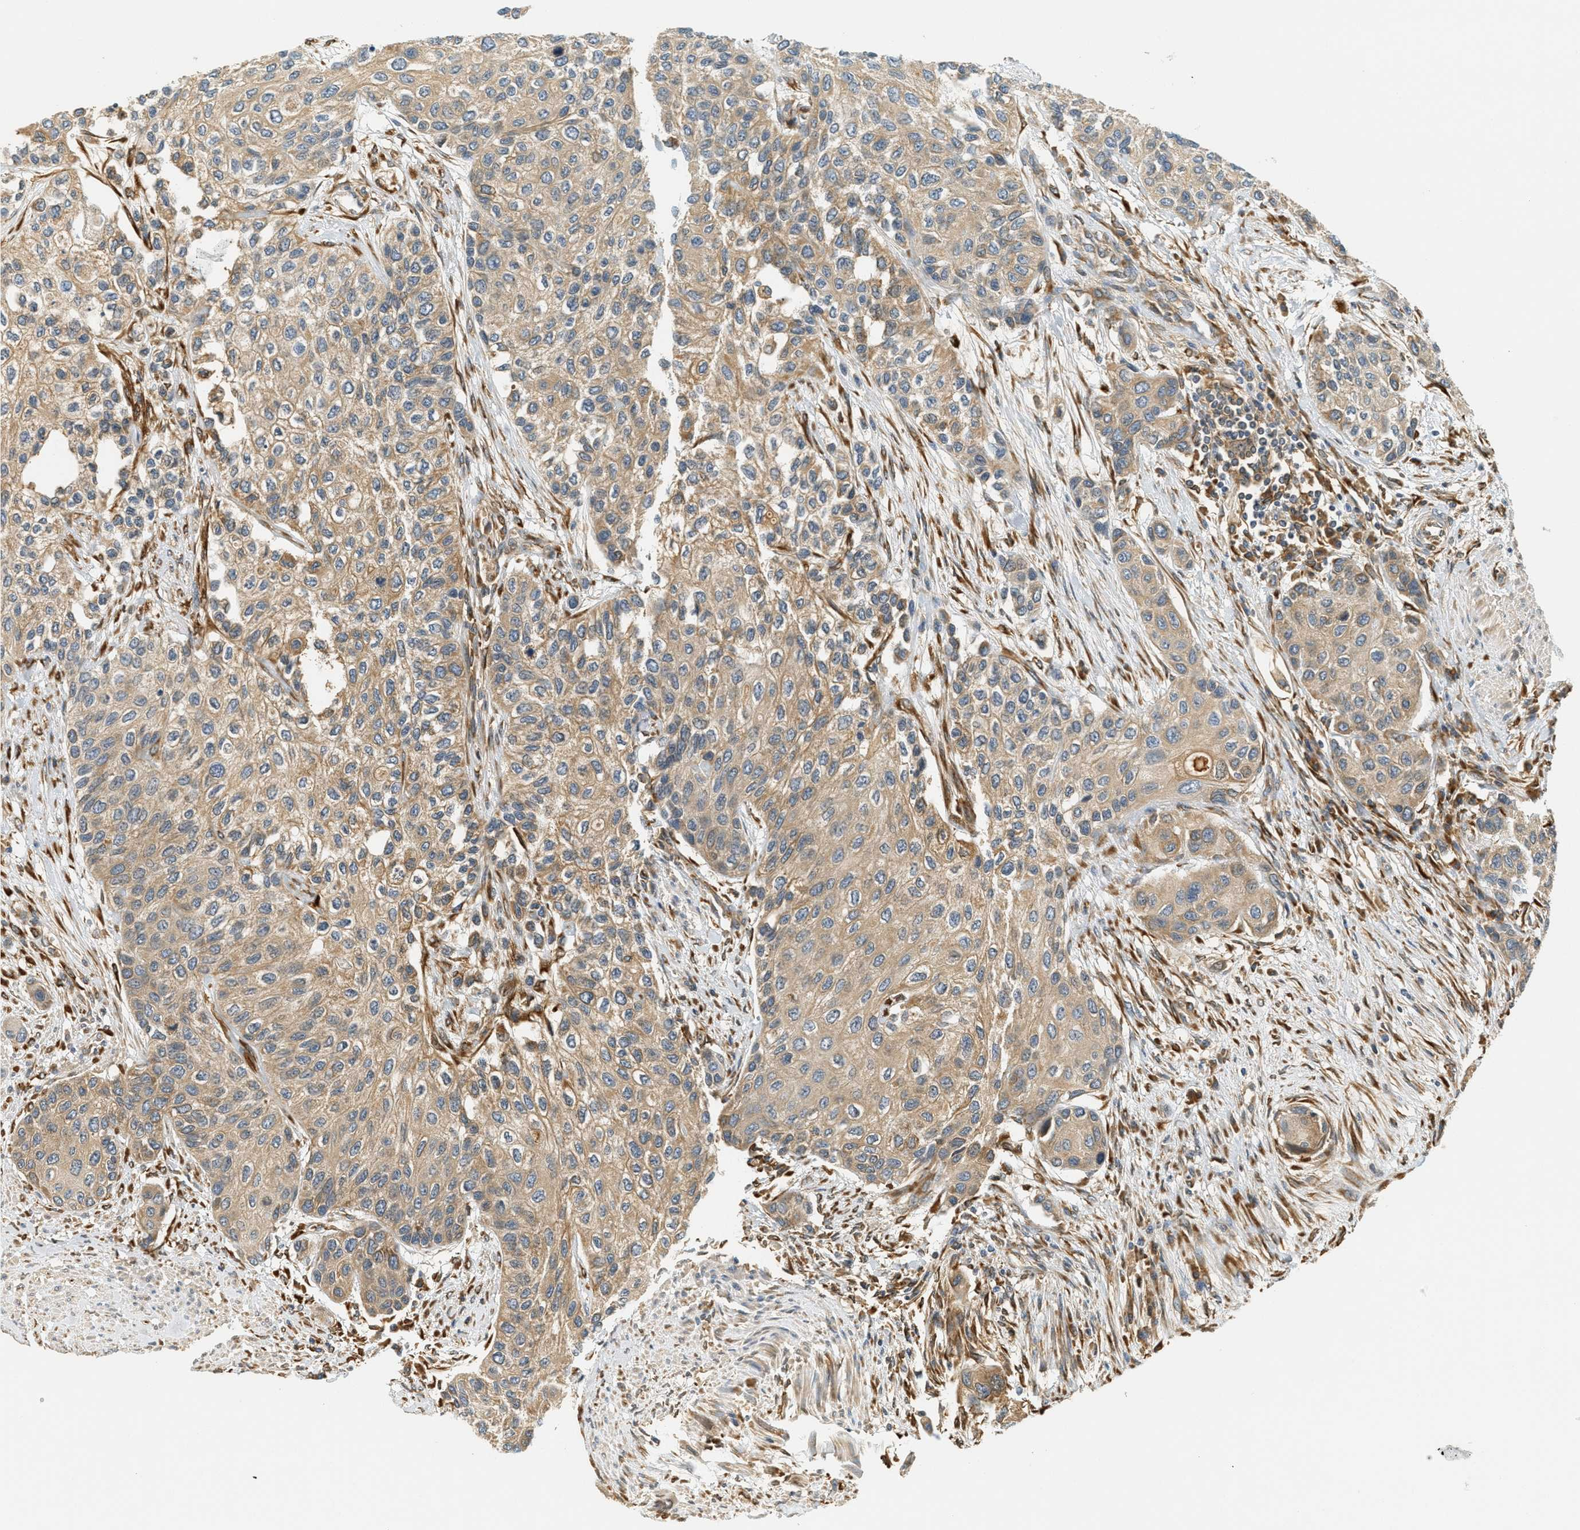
{"staining": {"intensity": "weak", "quantity": ">75%", "location": "cytoplasmic/membranous"}, "tissue": "urothelial cancer", "cell_type": "Tumor cells", "image_type": "cancer", "snomed": [{"axis": "morphology", "description": "Urothelial carcinoma, High grade"}, {"axis": "topography", "description": "Urinary bladder"}], "caption": "A low amount of weak cytoplasmic/membranous expression is appreciated in approximately >75% of tumor cells in high-grade urothelial carcinoma tissue. The staining was performed using DAB (3,3'-diaminobenzidine), with brown indicating positive protein expression. Nuclei are stained blue with hematoxylin.", "gene": "PDK1", "patient": {"sex": "female", "age": 56}}